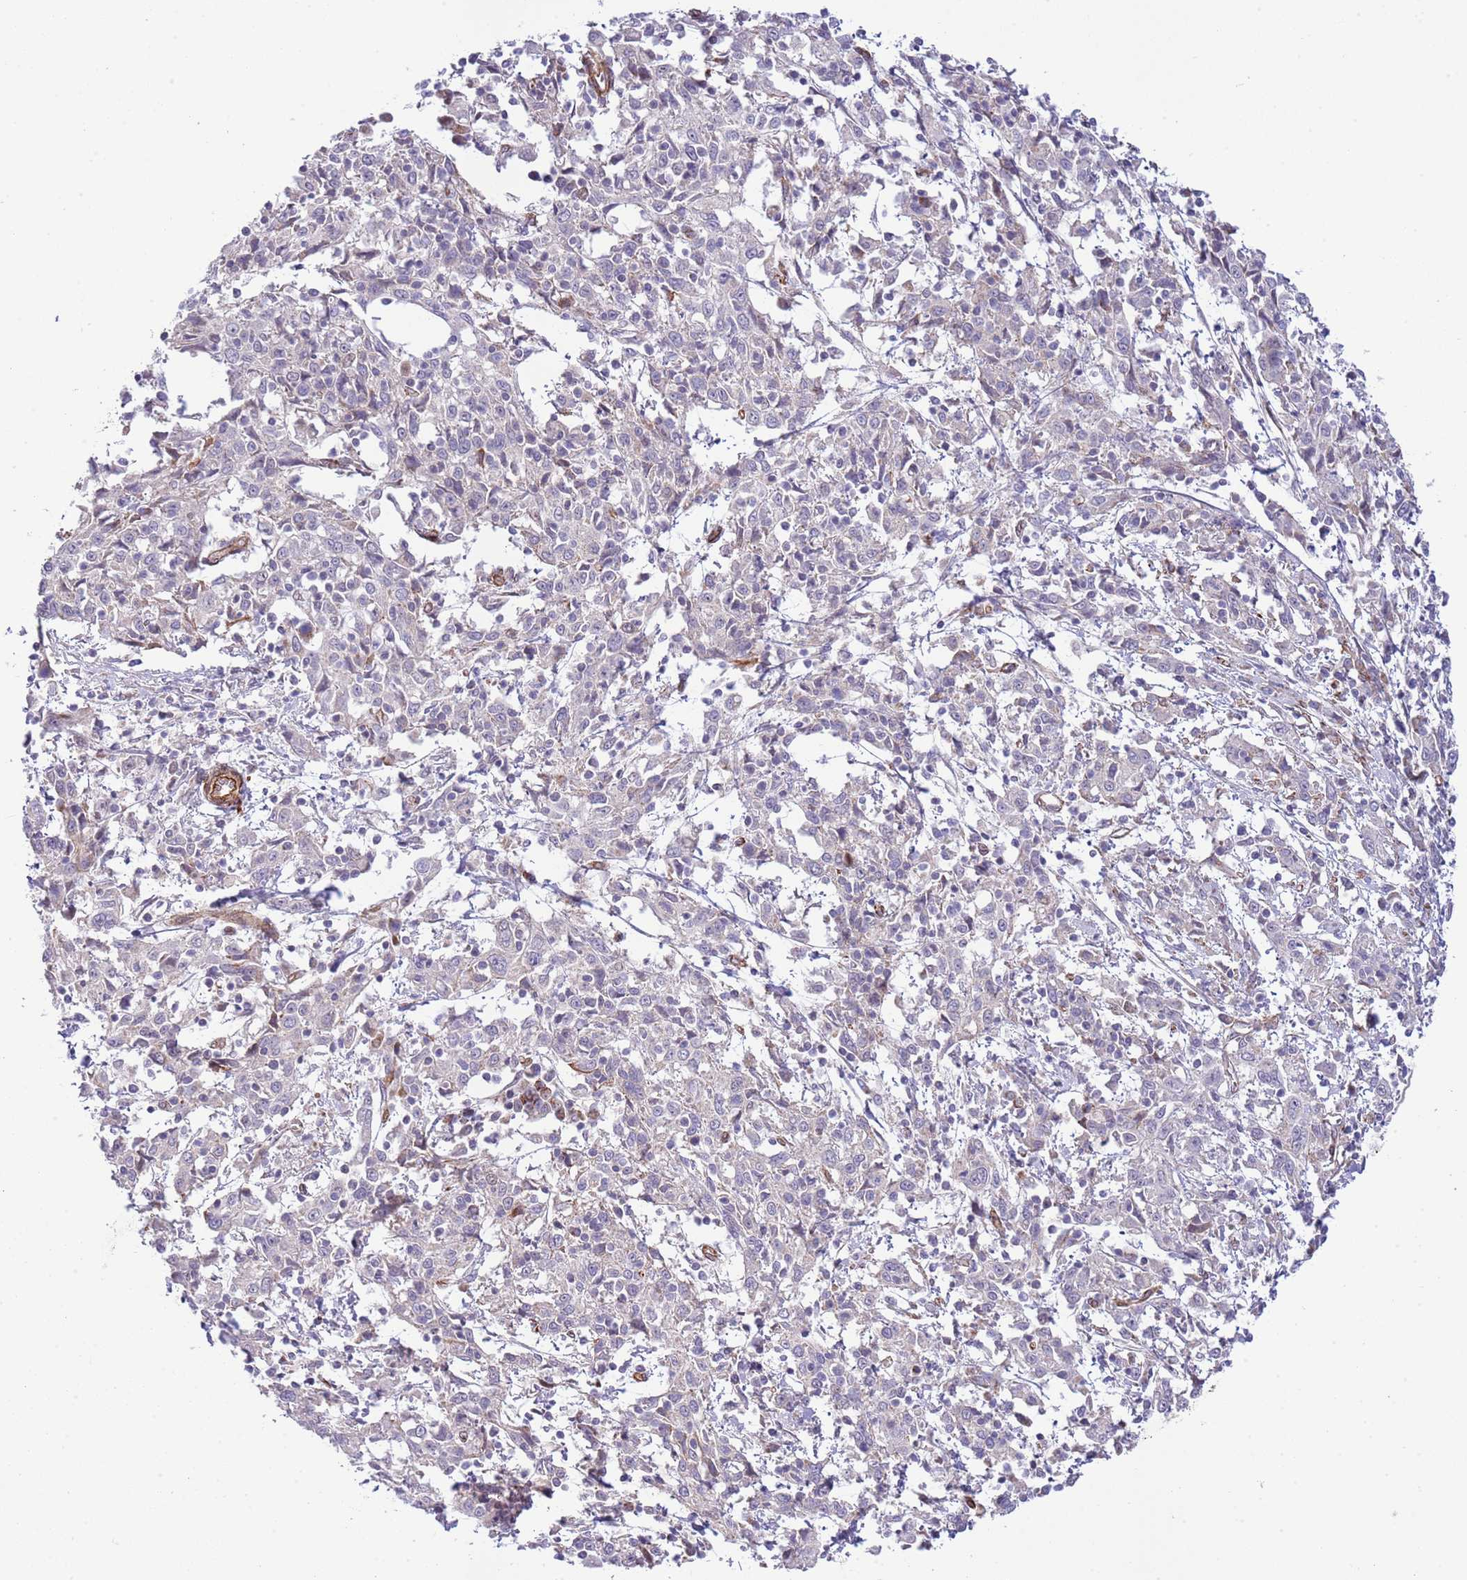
{"staining": {"intensity": "negative", "quantity": "none", "location": "none"}, "tissue": "cervical cancer", "cell_type": "Tumor cells", "image_type": "cancer", "snomed": [{"axis": "morphology", "description": "Squamous cell carcinoma, NOS"}, {"axis": "topography", "description": "Cervix"}], "caption": "Image shows no protein positivity in tumor cells of cervical cancer (squamous cell carcinoma) tissue.", "gene": "NEK3", "patient": {"sex": "female", "age": 46}}